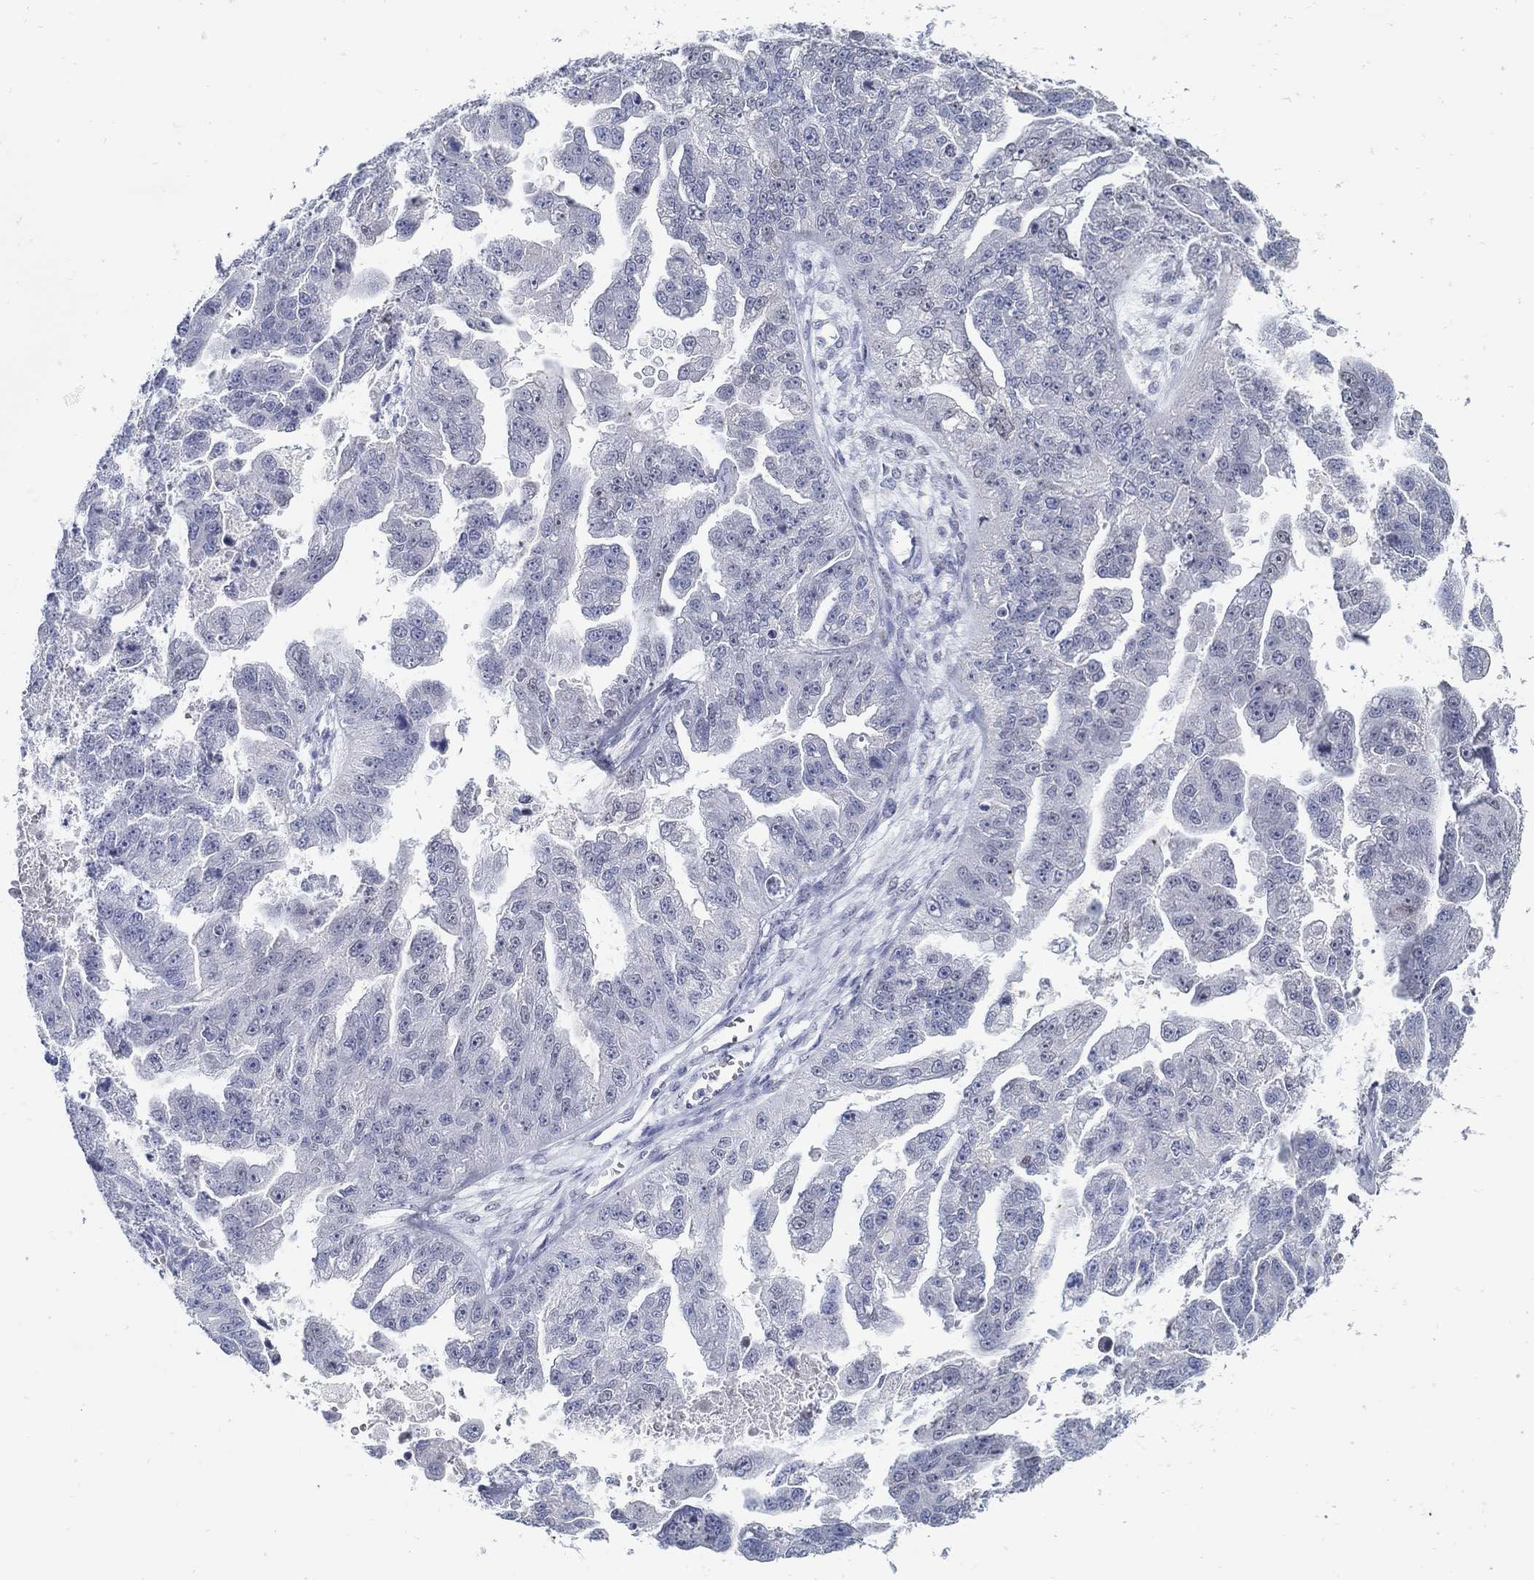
{"staining": {"intensity": "negative", "quantity": "none", "location": "none"}, "tissue": "ovarian cancer", "cell_type": "Tumor cells", "image_type": "cancer", "snomed": [{"axis": "morphology", "description": "Cystadenocarcinoma, serous, NOS"}, {"axis": "topography", "description": "Ovary"}], "caption": "Ovarian serous cystadenocarcinoma stained for a protein using immunohistochemistry (IHC) exhibits no expression tumor cells.", "gene": "USP29", "patient": {"sex": "female", "age": 58}}